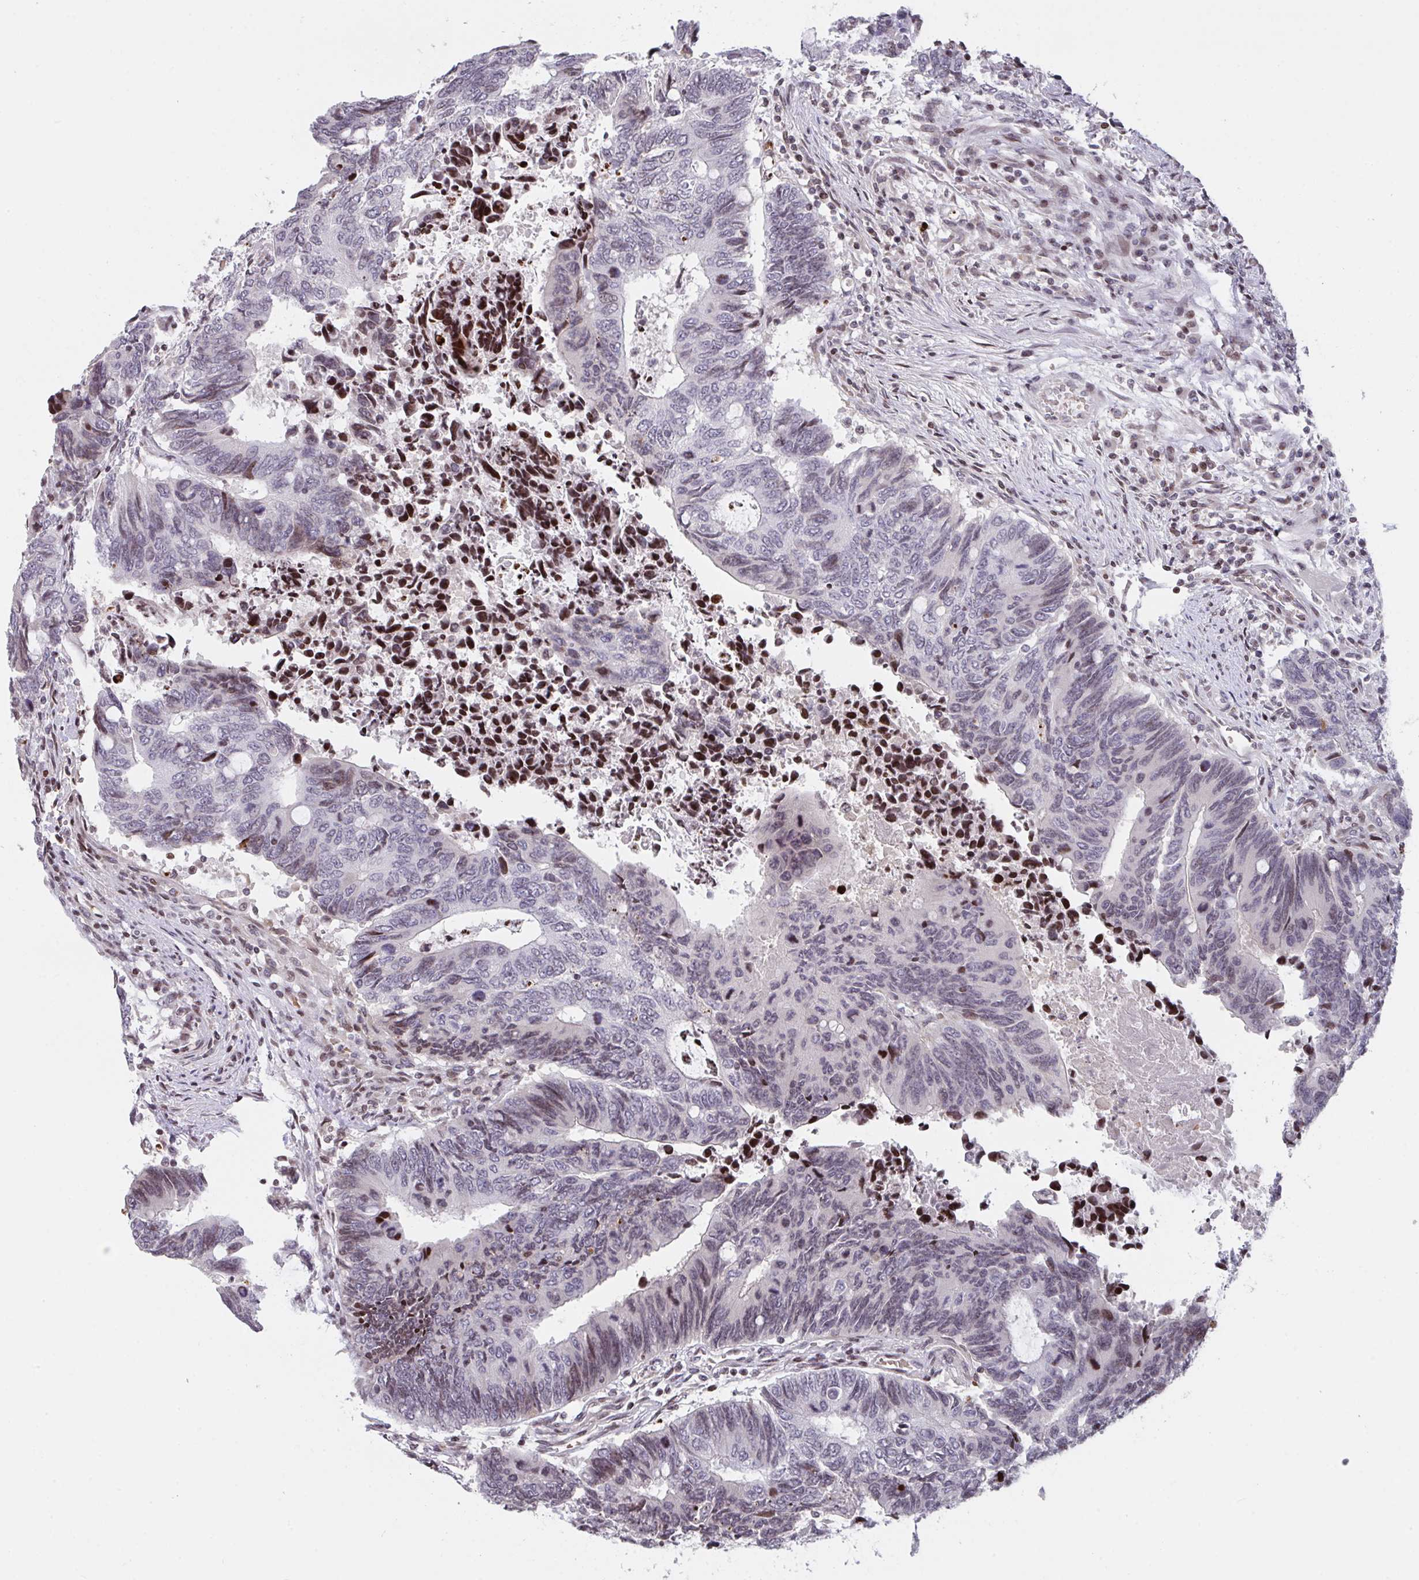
{"staining": {"intensity": "moderate", "quantity": "<25%", "location": "nuclear"}, "tissue": "colorectal cancer", "cell_type": "Tumor cells", "image_type": "cancer", "snomed": [{"axis": "morphology", "description": "Adenocarcinoma, NOS"}, {"axis": "topography", "description": "Colon"}], "caption": "Colorectal adenocarcinoma was stained to show a protein in brown. There is low levels of moderate nuclear positivity in approximately <25% of tumor cells.", "gene": "PCDHB8", "patient": {"sex": "male", "age": 87}}